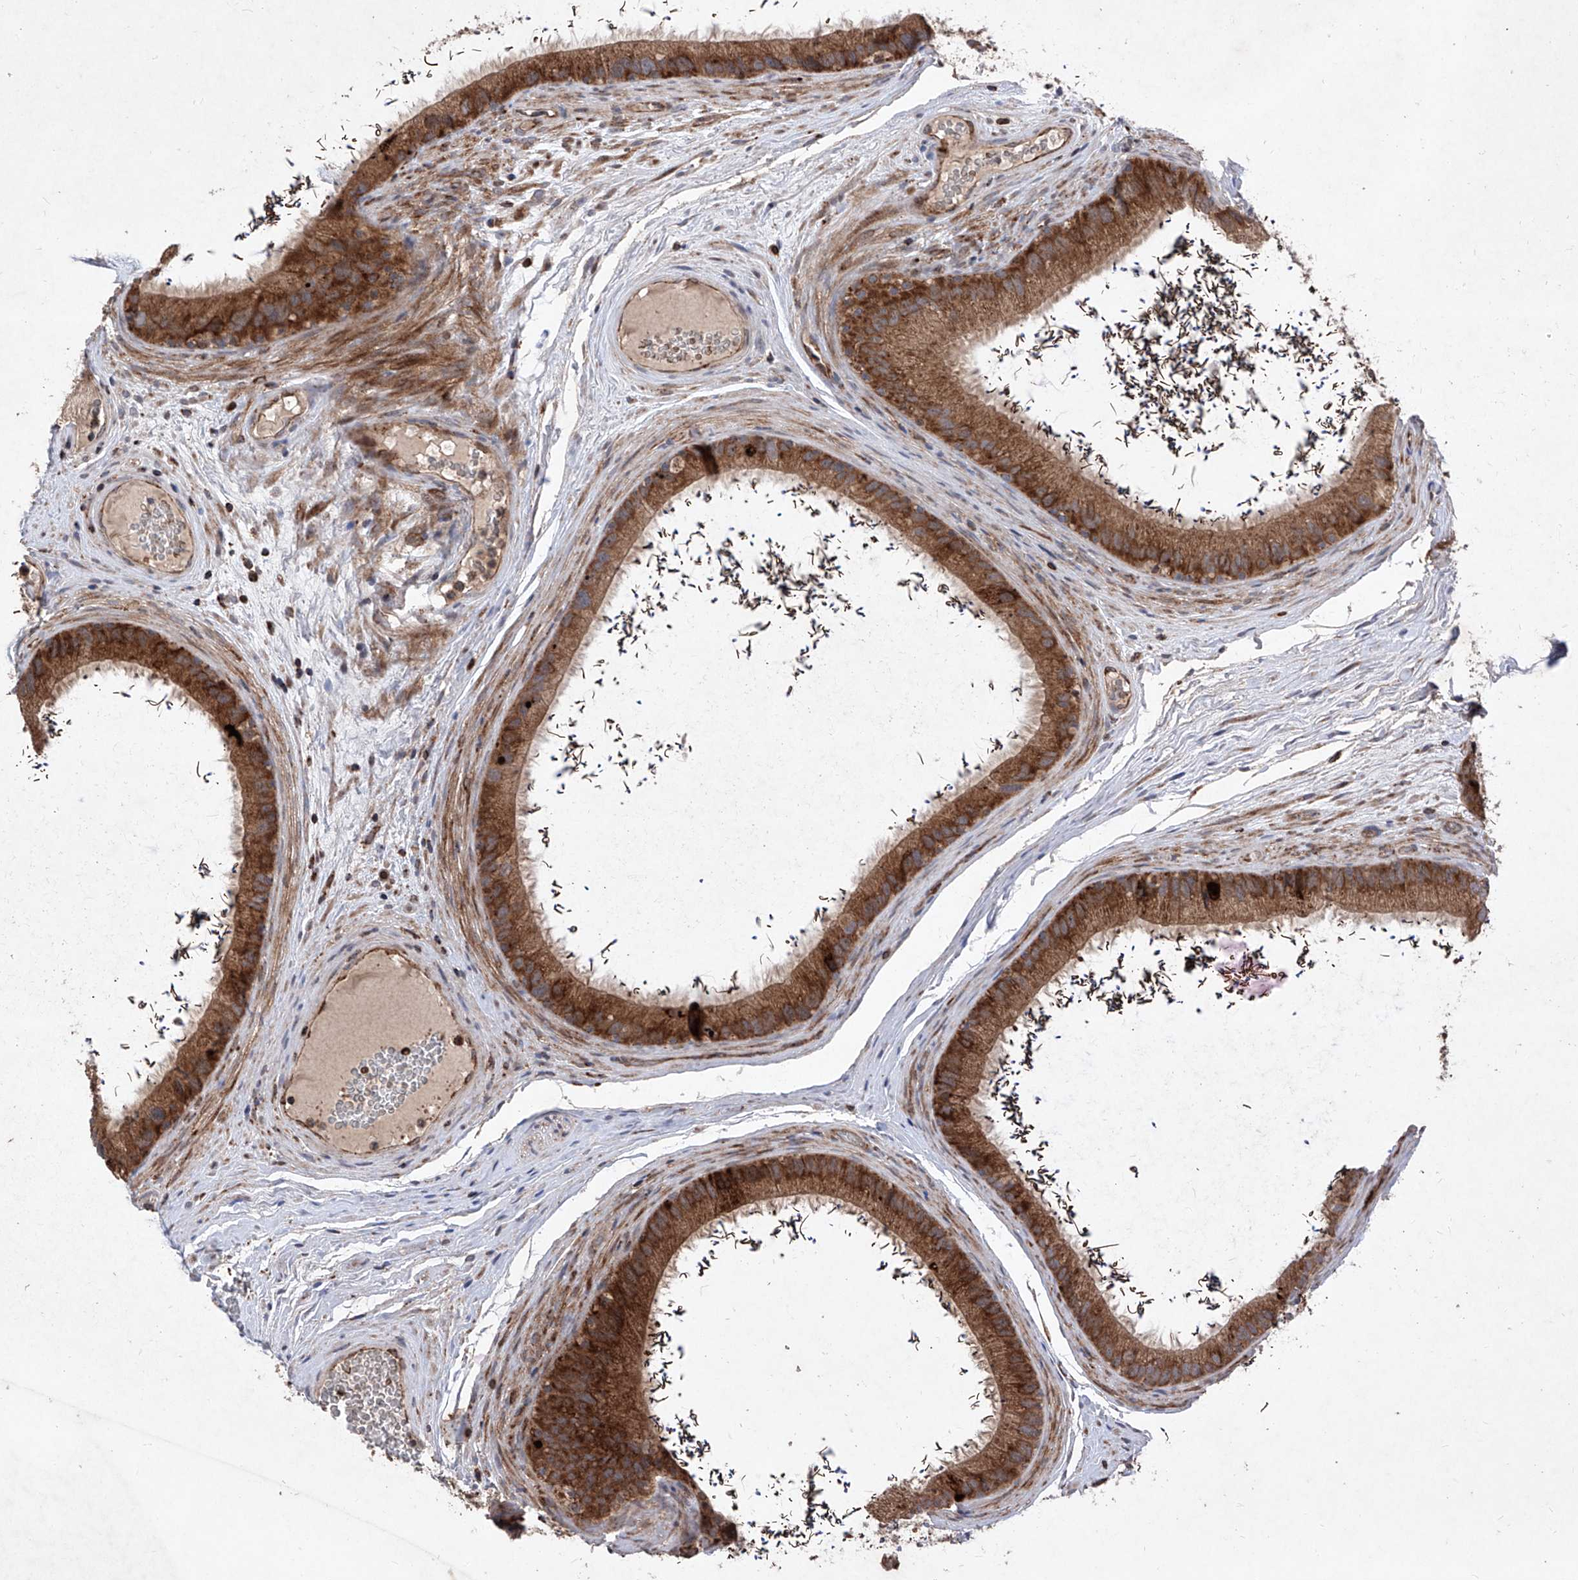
{"staining": {"intensity": "moderate", "quantity": ">75%", "location": "cytoplasmic/membranous"}, "tissue": "epididymis", "cell_type": "Glandular cells", "image_type": "normal", "snomed": [{"axis": "morphology", "description": "Normal tissue, NOS"}, {"axis": "topography", "description": "Epididymis, spermatic cord, NOS"}], "caption": "Human epididymis stained with a brown dye shows moderate cytoplasmic/membranous positive staining in approximately >75% of glandular cells.", "gene": "SEMA6A", "patient": {"sex": "male", "age": 50}}